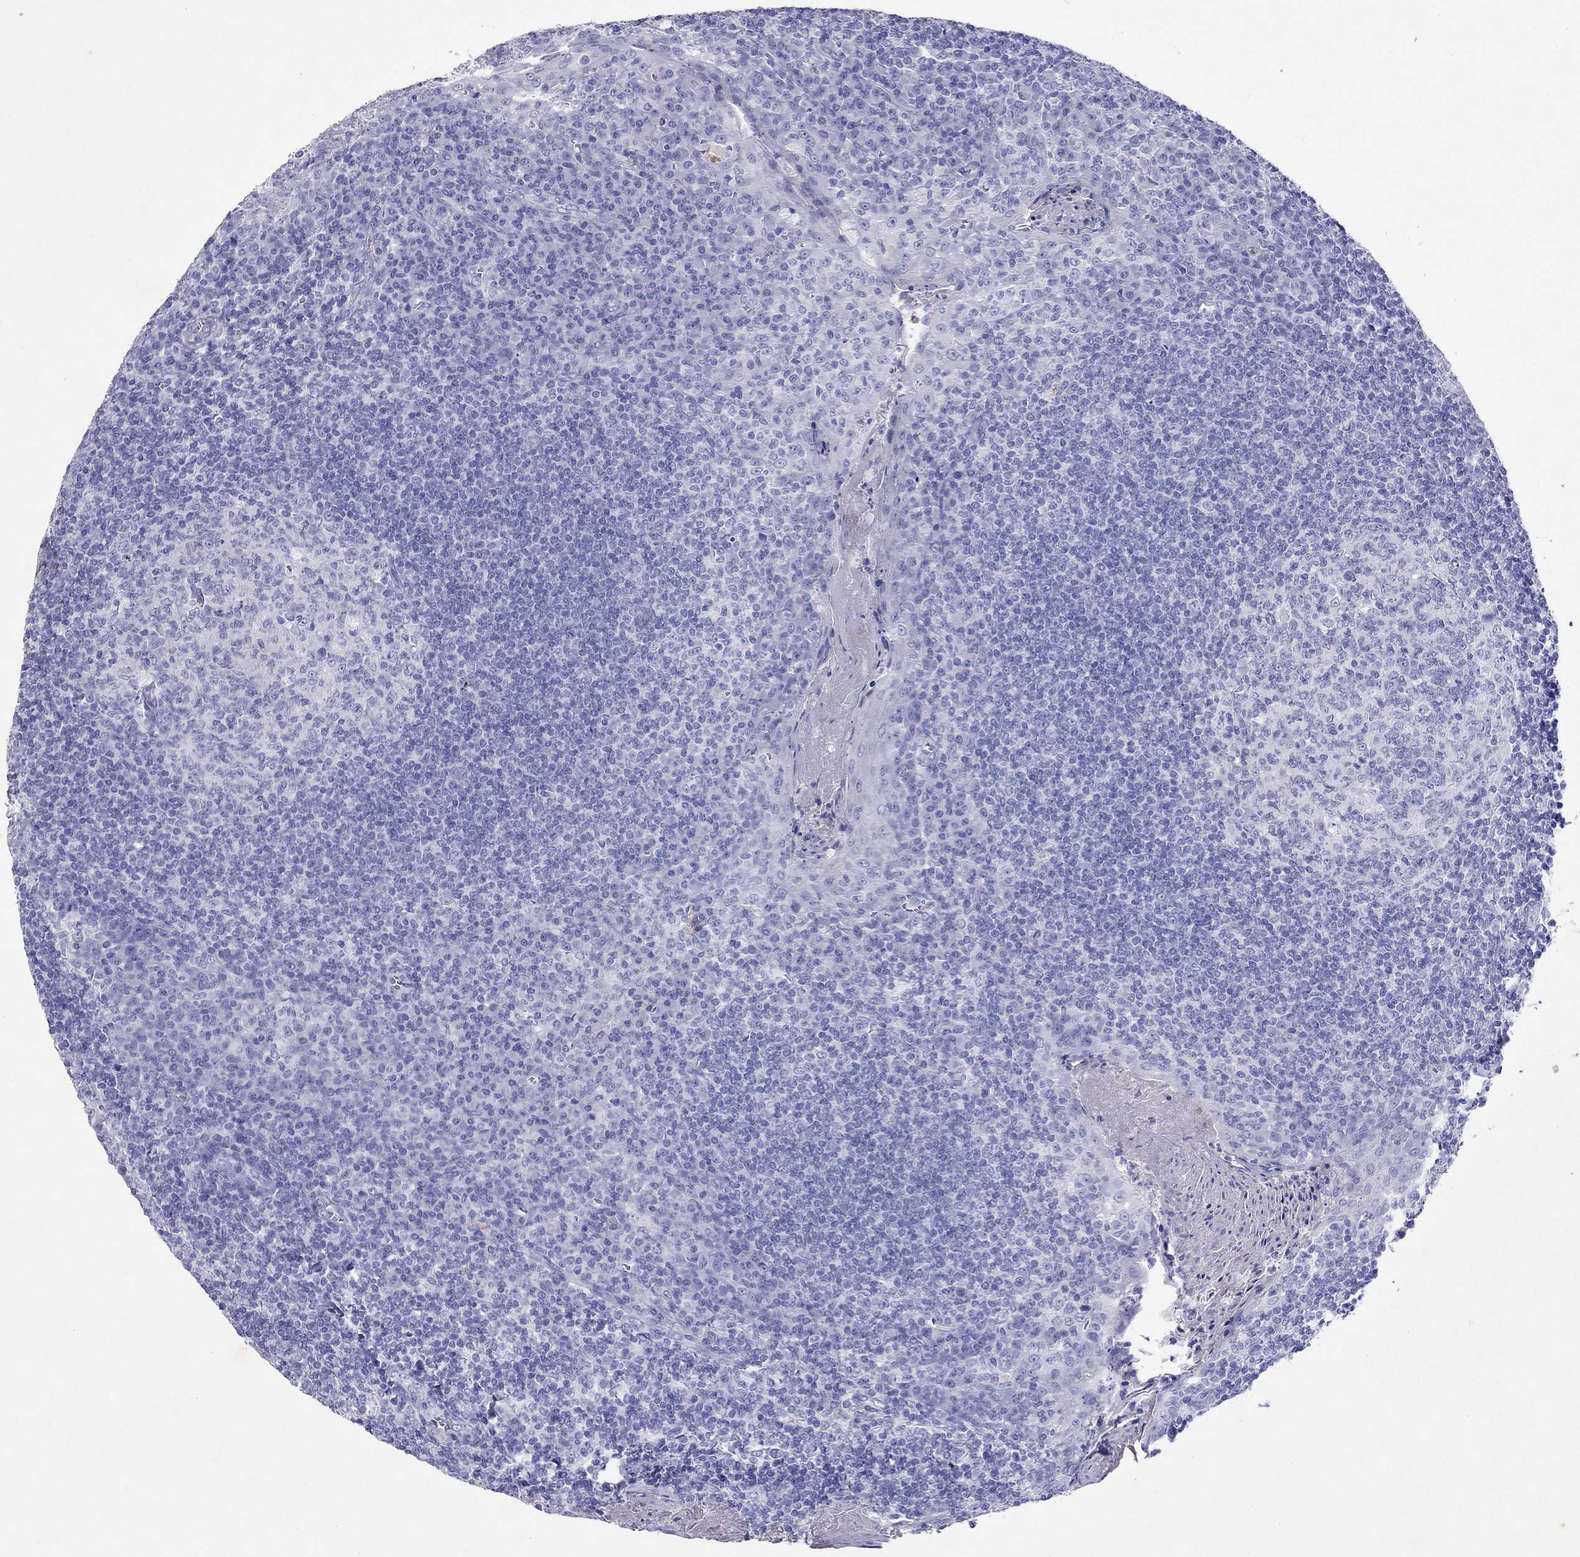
{"staining": {"intensity": "negative", "quantity": "none", "location": "none"}, "tissue": "tonsil", "cell_type": "Germinal center cells", "image_type": "normal", "snomed": [{"axis": "morphology", "description": "Normal tissue, NOS"}, {"axis": "topography", "description": "Tonsil"}], "caption": "Image shows no protein staining in germinal center cells of benign tonsil. (DAB (3,3'-diaminobenzidine) immunohistochemistry visualized using brightfield microscopy, high magnification).", "gene": "ARMC12", "patient": {"sex": "female", "age": 13}}